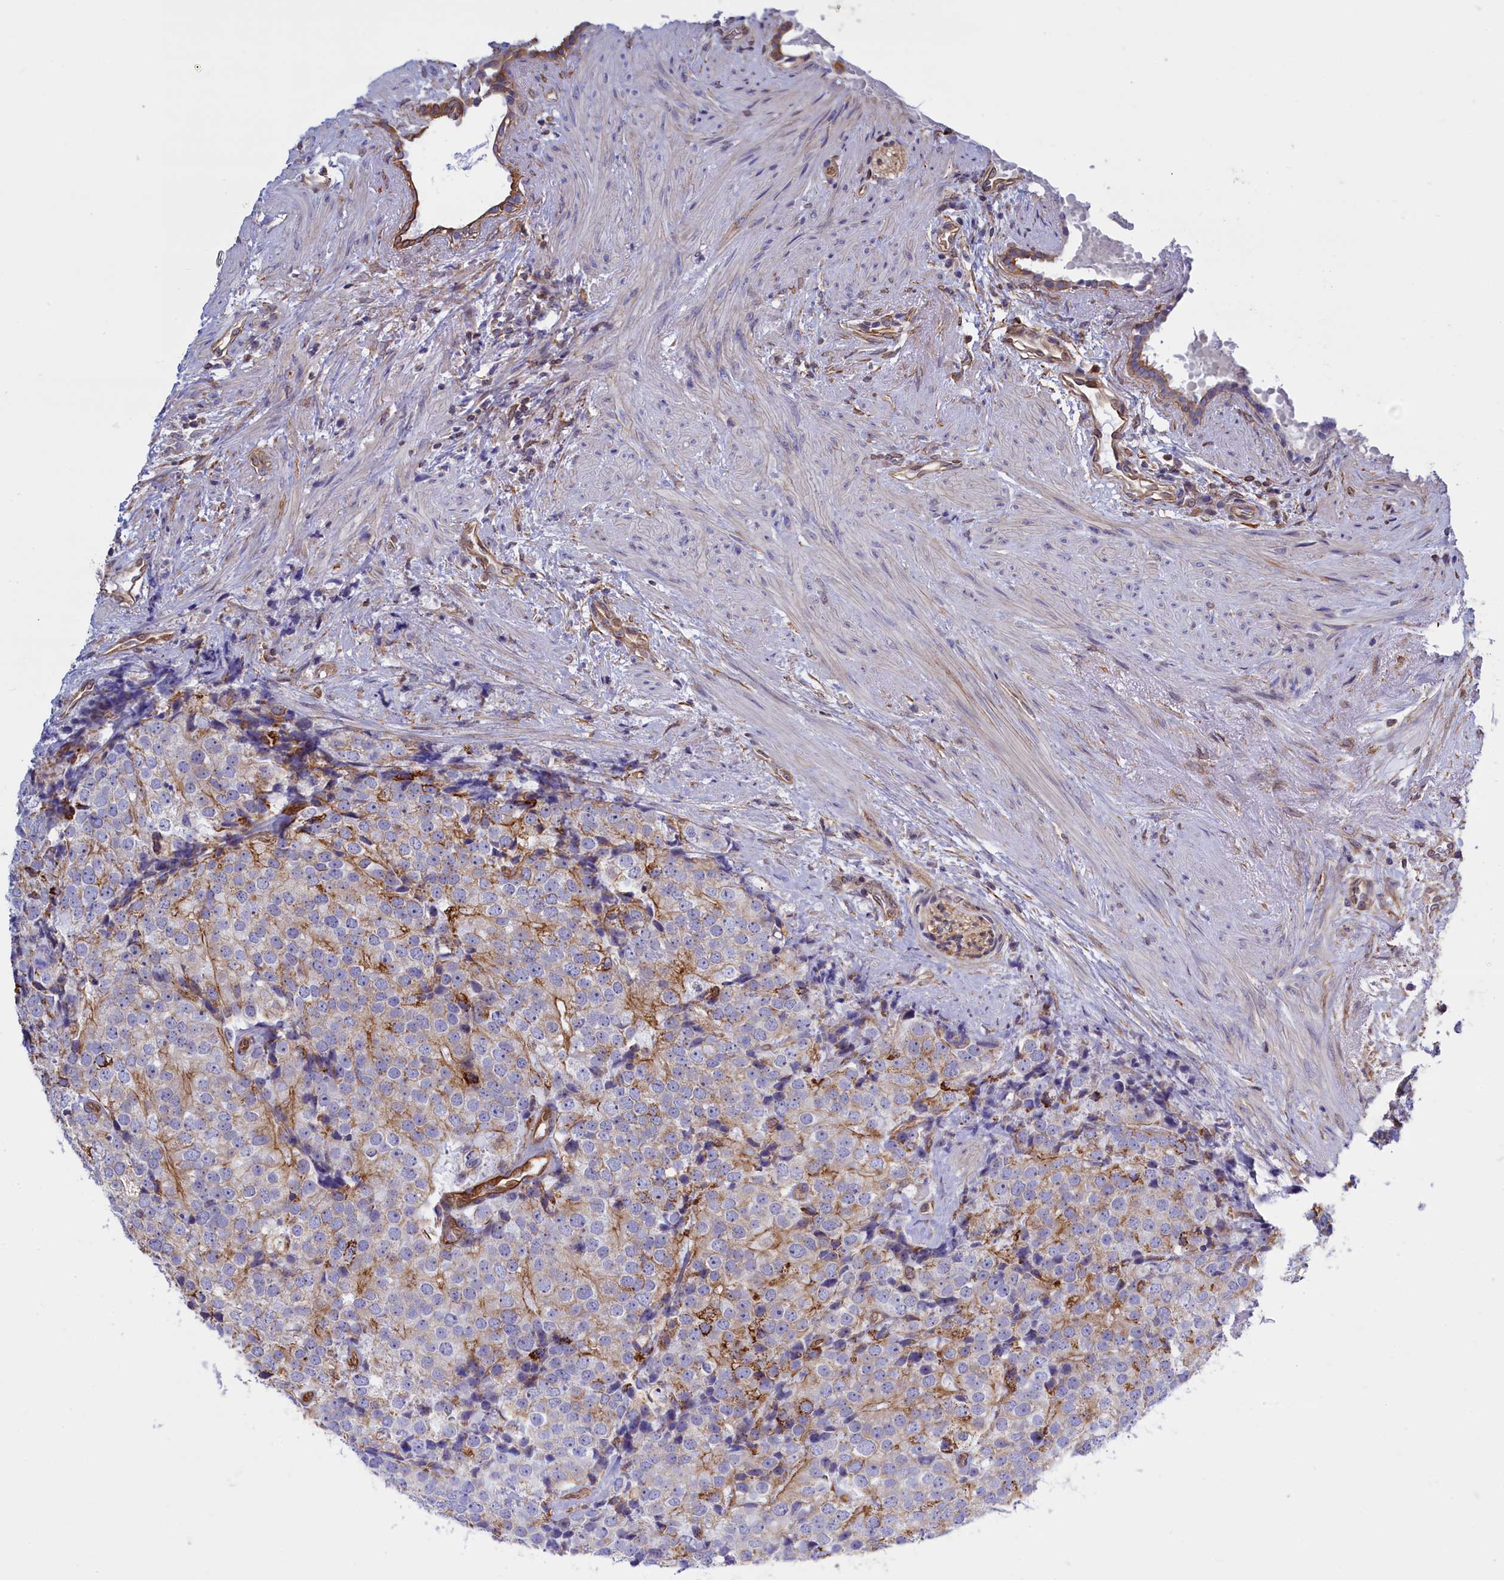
{"staining": {"intensity": "moderate", "quantity": "<25%", "location": "cytoplasmic/membranous"}, "tissue": "prostate cancer", "cell_type": "Tumor cells", "image_type": "cancer", "snomed": [{"axis": "morphology", "description": "Adenocarcinoma, High grade"}, {"axis": "topography", "description": "Prostate"}], "caption": "Immunohistochemistry of prostate cancer (high-grade adenocarcinoma) displays low levels of moderate cytoplasmic/membranous positivity in about <25% of tumor cells.", "gene": "ABCC12", "patient": {"sex": "male", "age": 49}}